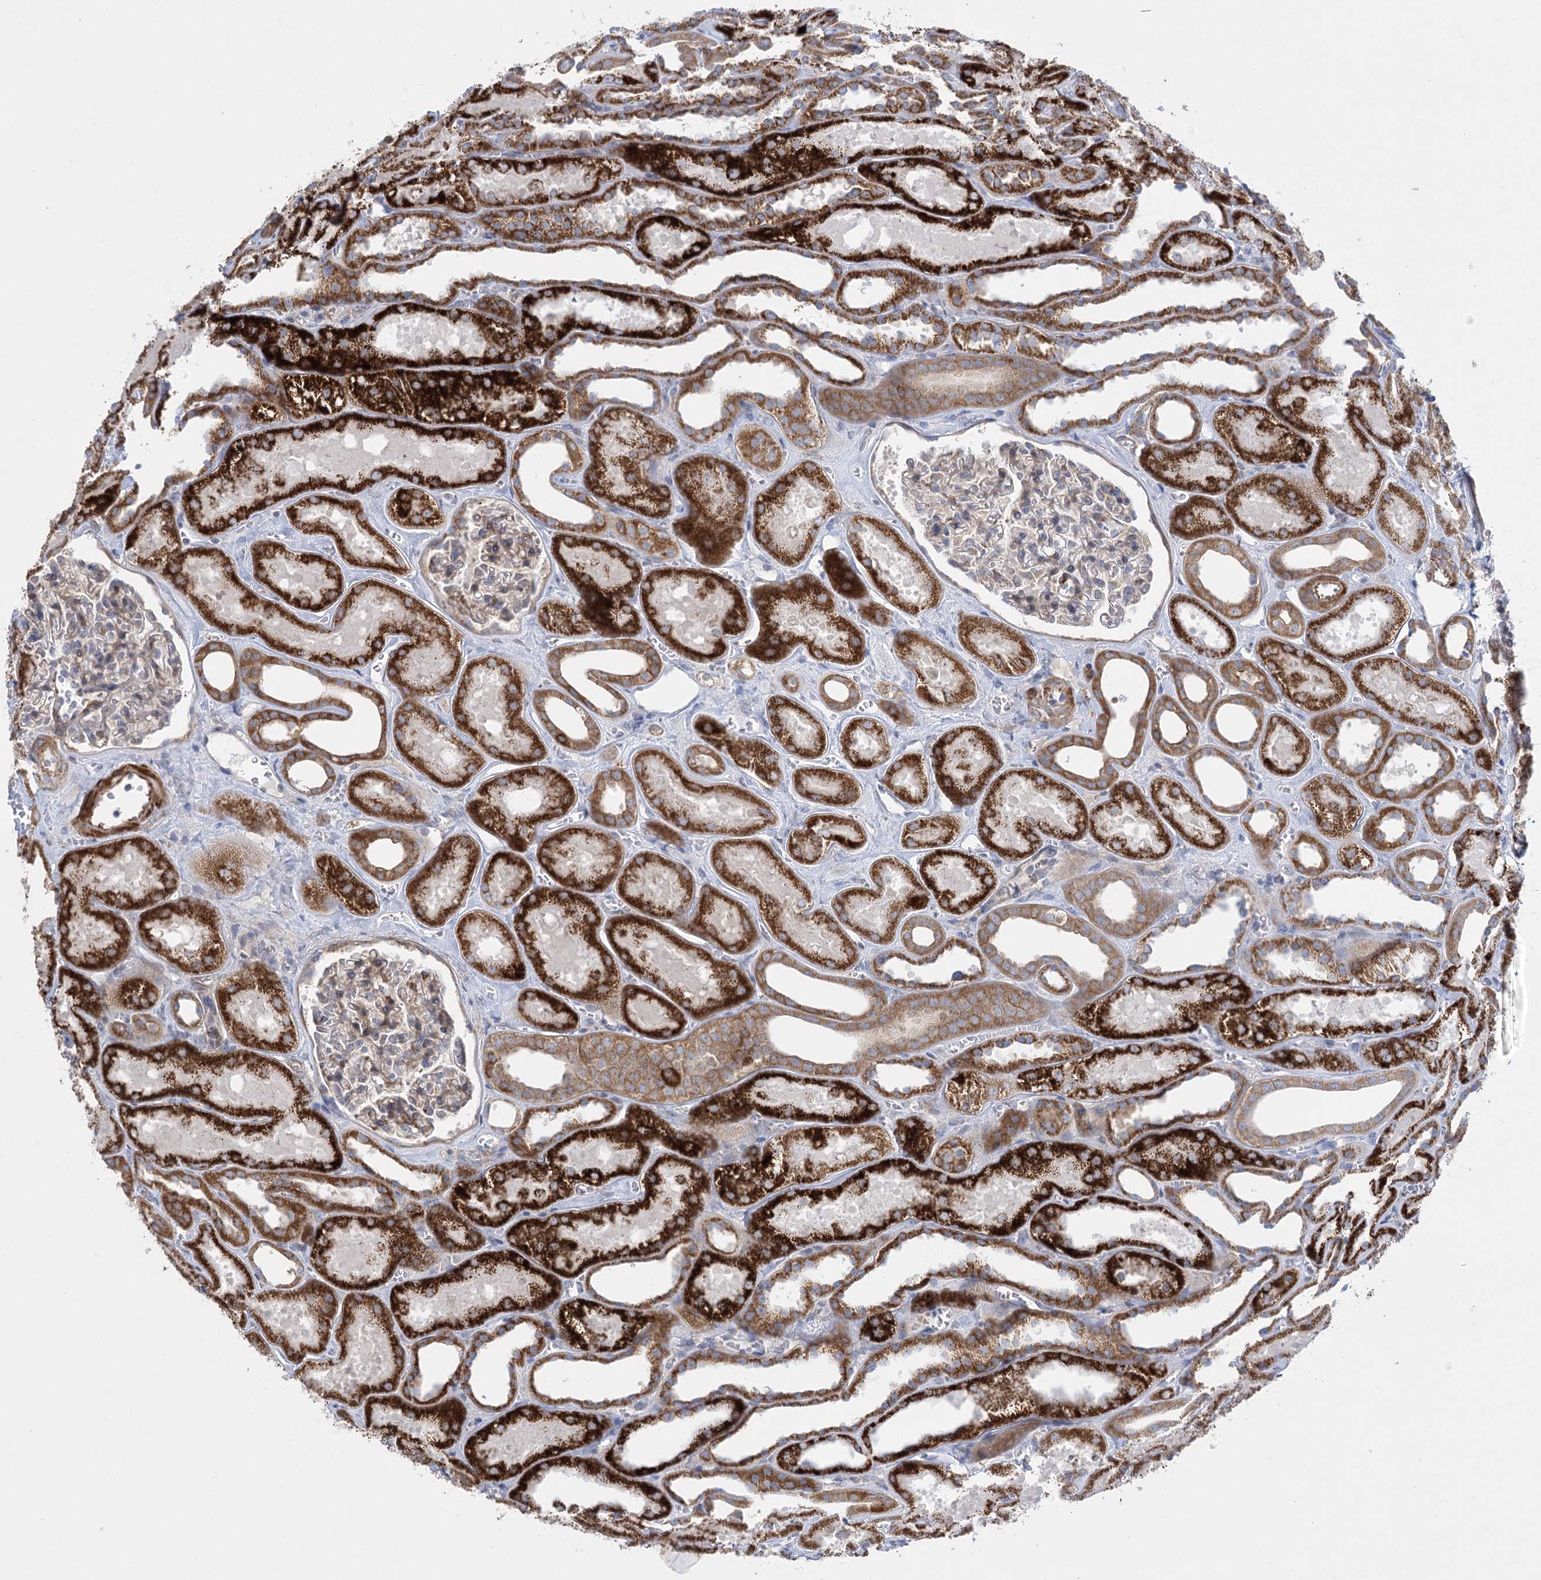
{"staining": {"intensity": "moderate", "quantity": "<25%", "location": "cytoplasmic/membranous"}, "tissue": "kidney", "cell_type": "Cells in glomeruli", "image_type": "normal", "snomed": [{"axis": "morphology", "description": "Normal tissue, NOS"}, {"axis": "morphology", "description": "Adenocarcinoma, NOS"}, {"axis": "topography", "description": "Kidney"}], "caption": "Immunohistochemical staining of unremarkable human kidney displays low levels of moderate cytoplasmic/membranous staining in about <25% of cells in glomeruli. (Brightfield microscopy of DAB IHC at high magnification).", "gene": "DHTKD1", "patient": {"sex": "female", "age": 68}}